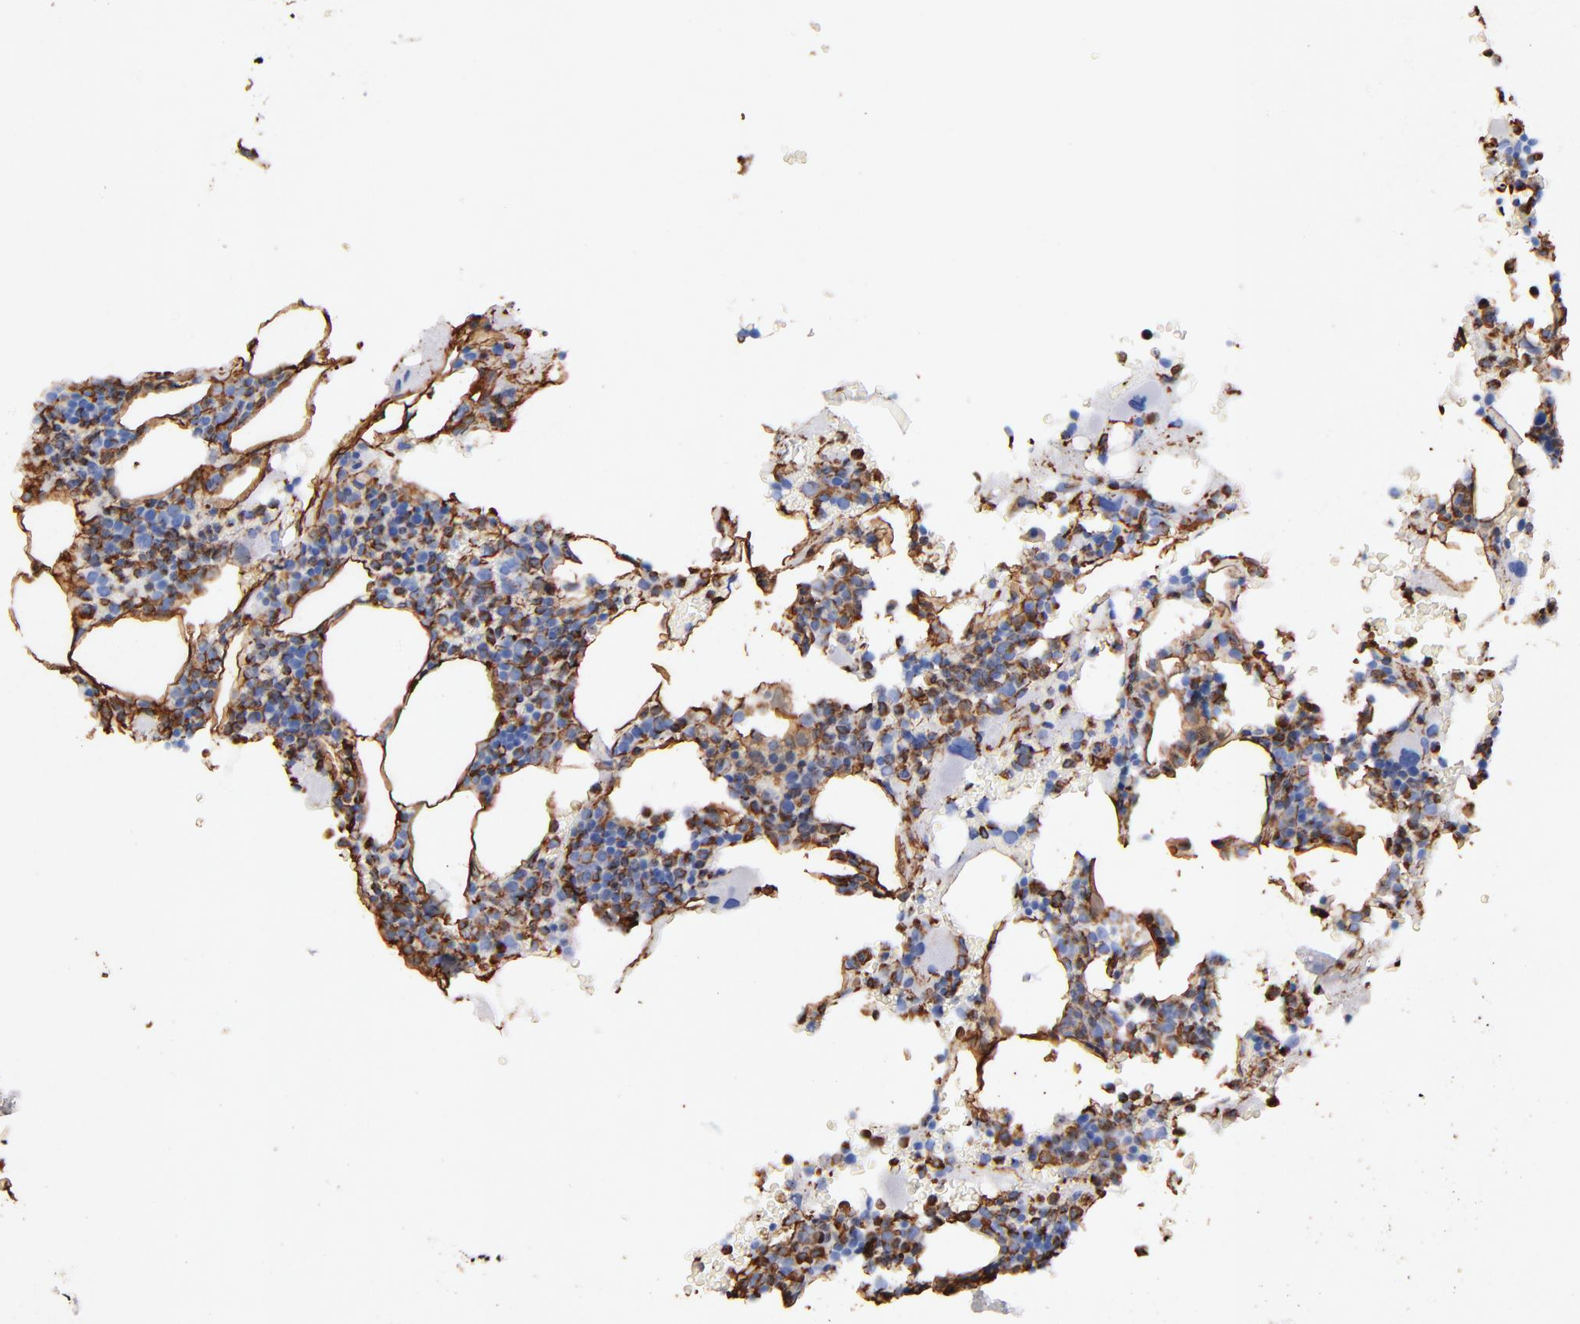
{"staining": {"intensity": "strong", "quantity": "25%-75%", "location": "cytoplasmic/membranous,nuclear"}, "tissue": "bone marrow", "cell_type": "Hematopoietic cells", "image_type": "normal", "snomed": [{"axis": "morphology", "description": "Normal tissue, NOS"}, {"axis": "topography", "description": "Bone marrow"}], "caption": "Benign bone marrow was stained to show a protein in brown. There is high levels of strong cytoplasmic/membranous,nuclear positivity in about 25%-75% of hematopoietic cells. The staining was performed using DAB, with brown indicating positive protein expression. Nuclei are stained blue with hematoxylin.", "gene": "VIM", "patient": {"sex": "male", "age": 82}}